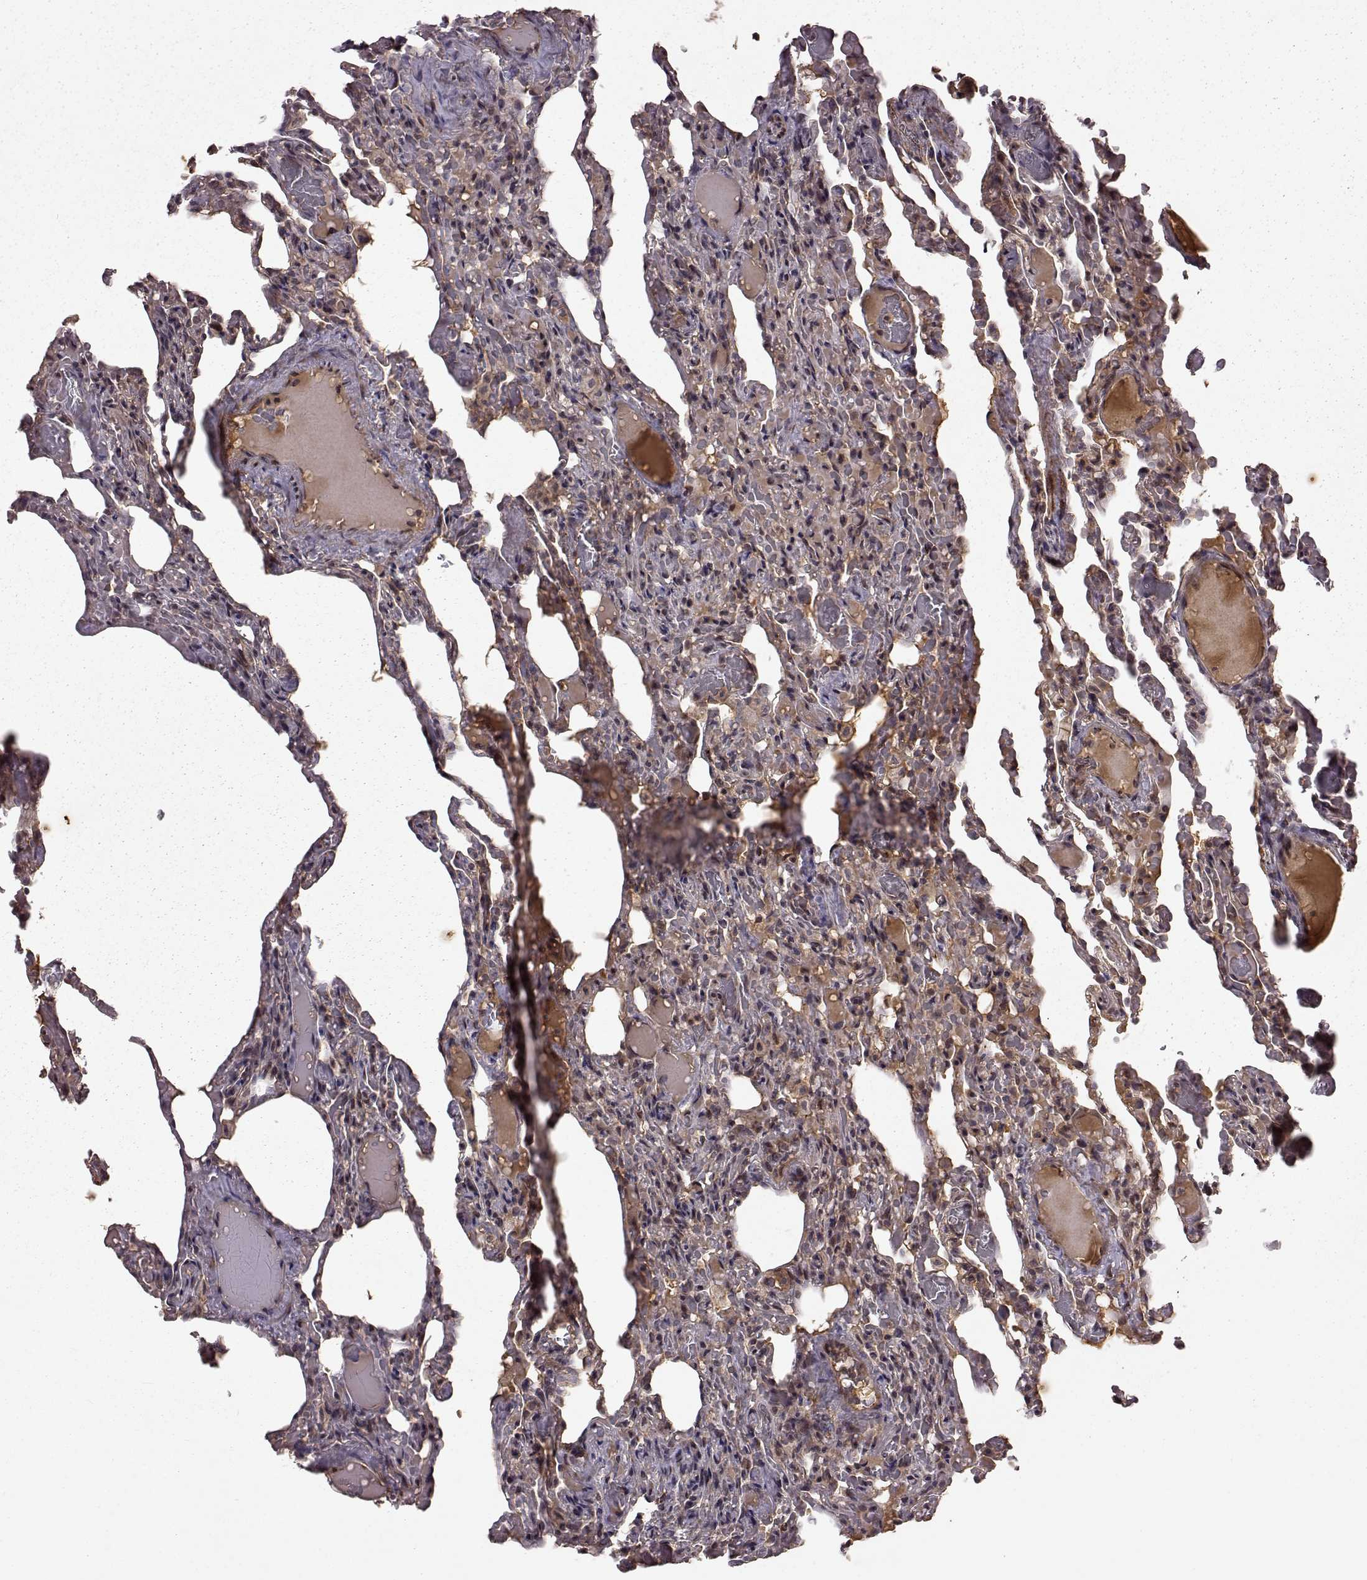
{"staining": {"intensity": "moderate", "quantity": "25%-75%", "location": "cytoplasmic/membranous"}, "tissue": "lung", "cell_type": "Alveolar cells", "image_type": "normal", "snomed": [{"axis": "morphology", "description": "Normal tissue, NOS"}, {"axis": "topography", "description": "Lung"}], "caption": "Immunohistochemistry (IHC) histopathology image of unremarkable human lung stained for a protein (brown), which exhibits medium levels of moderate cytoplasmic/membranous staining in approximately 25%-75% of alveolar cells.", "gene": "FSTL1", "patient": {"sex": "female", "age": 43}}